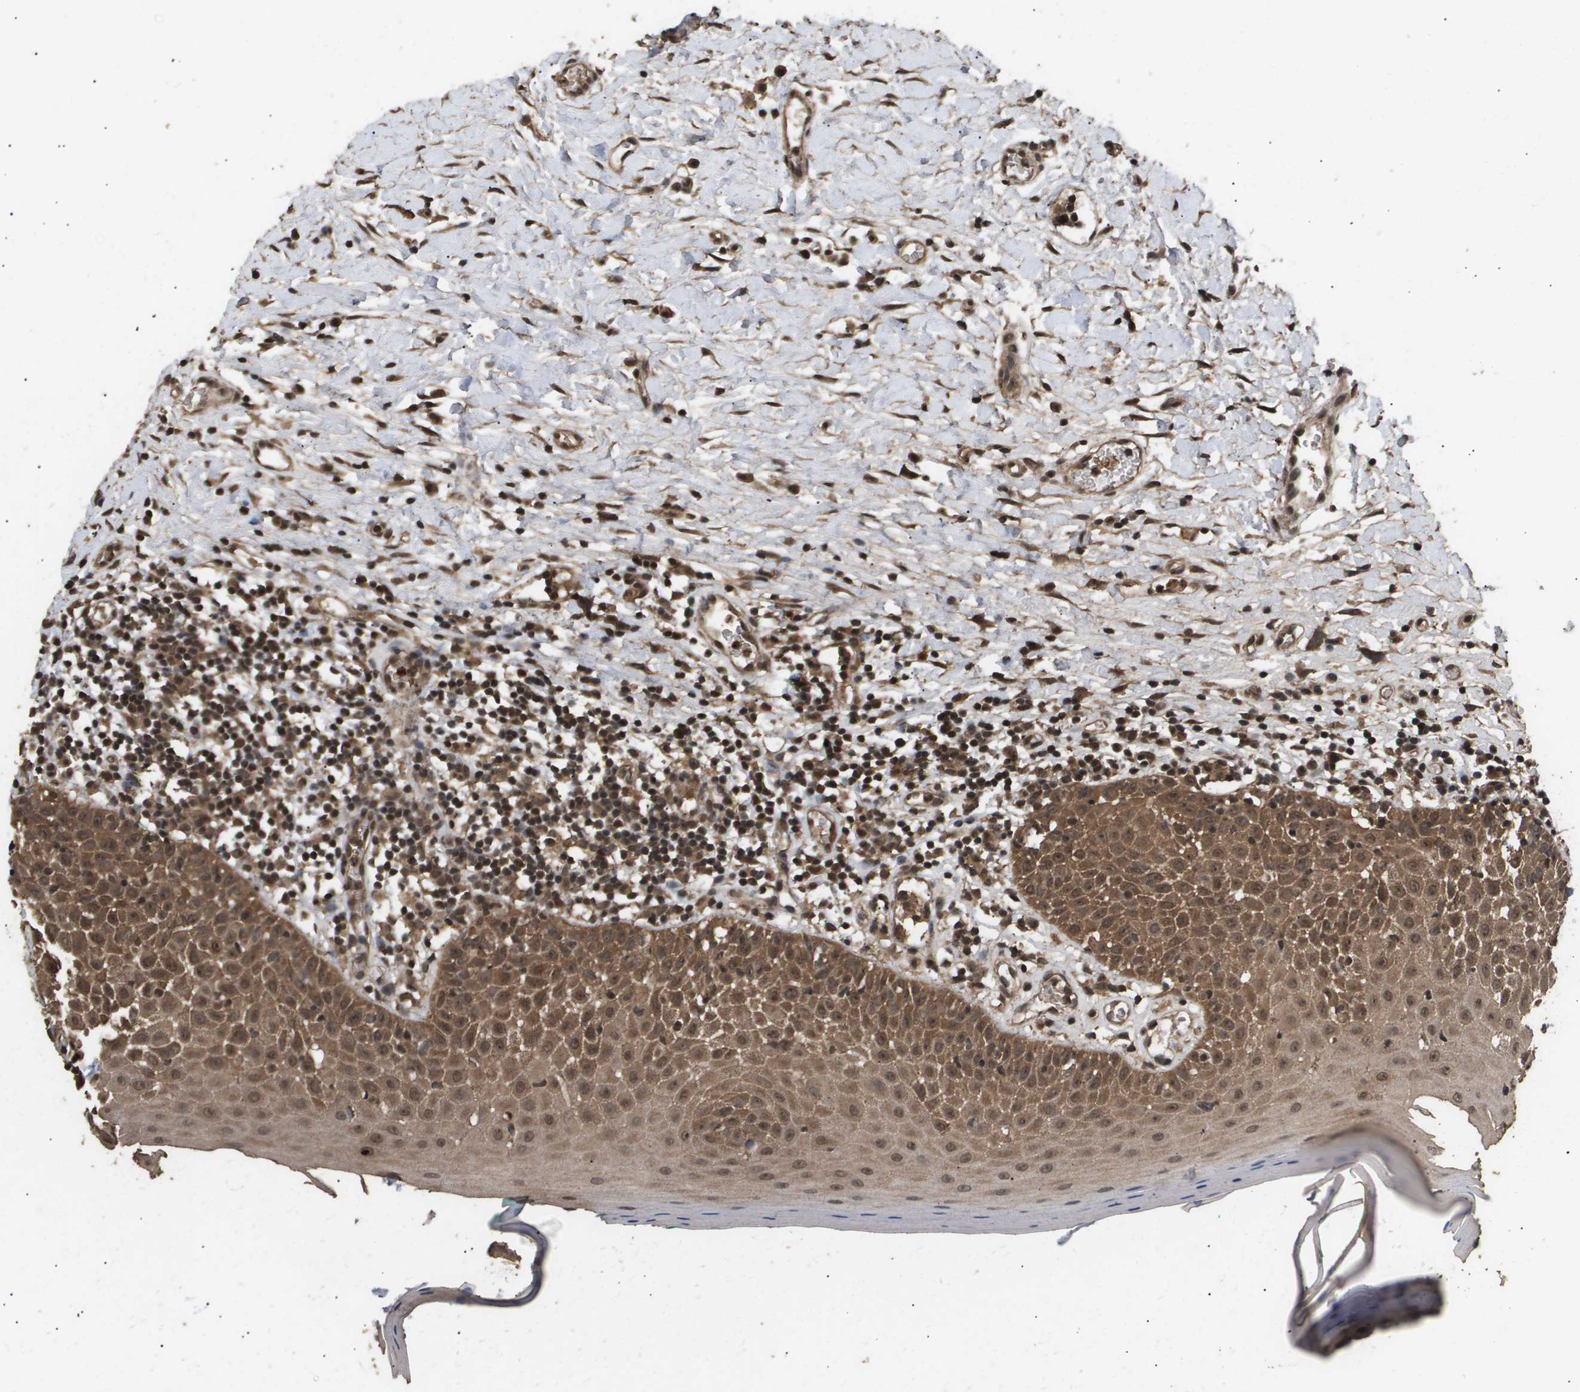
{"staining": {"intensity": "moderate", "quantity": ">75%", "location": "cytoplasmic/membranous,nuclear"}, "tissue": "oral mucosa", "cell_type": "Squamous epithelial cells", "image_type": "normal", "snomed": [{"axis": "morphology", "description": "Normal tissue, NOS"}, {"axis": "morphology", "description": "Squamous cell carcinoma, NOS"}, {"axis": "topography", "description": "Oral tissue"}, {"axis": "topography", "description": "Salivary gland"}, {"axis": "topography", "description": "Head-Neck"}], "caption": "Moderate cytoplasmic/membranous,nuclear expression is seen in about >75% of squamous epithelial cells in benign oral mucosa.", "gene": "ING1", "patient": {"sex": "female", "age": 62}}